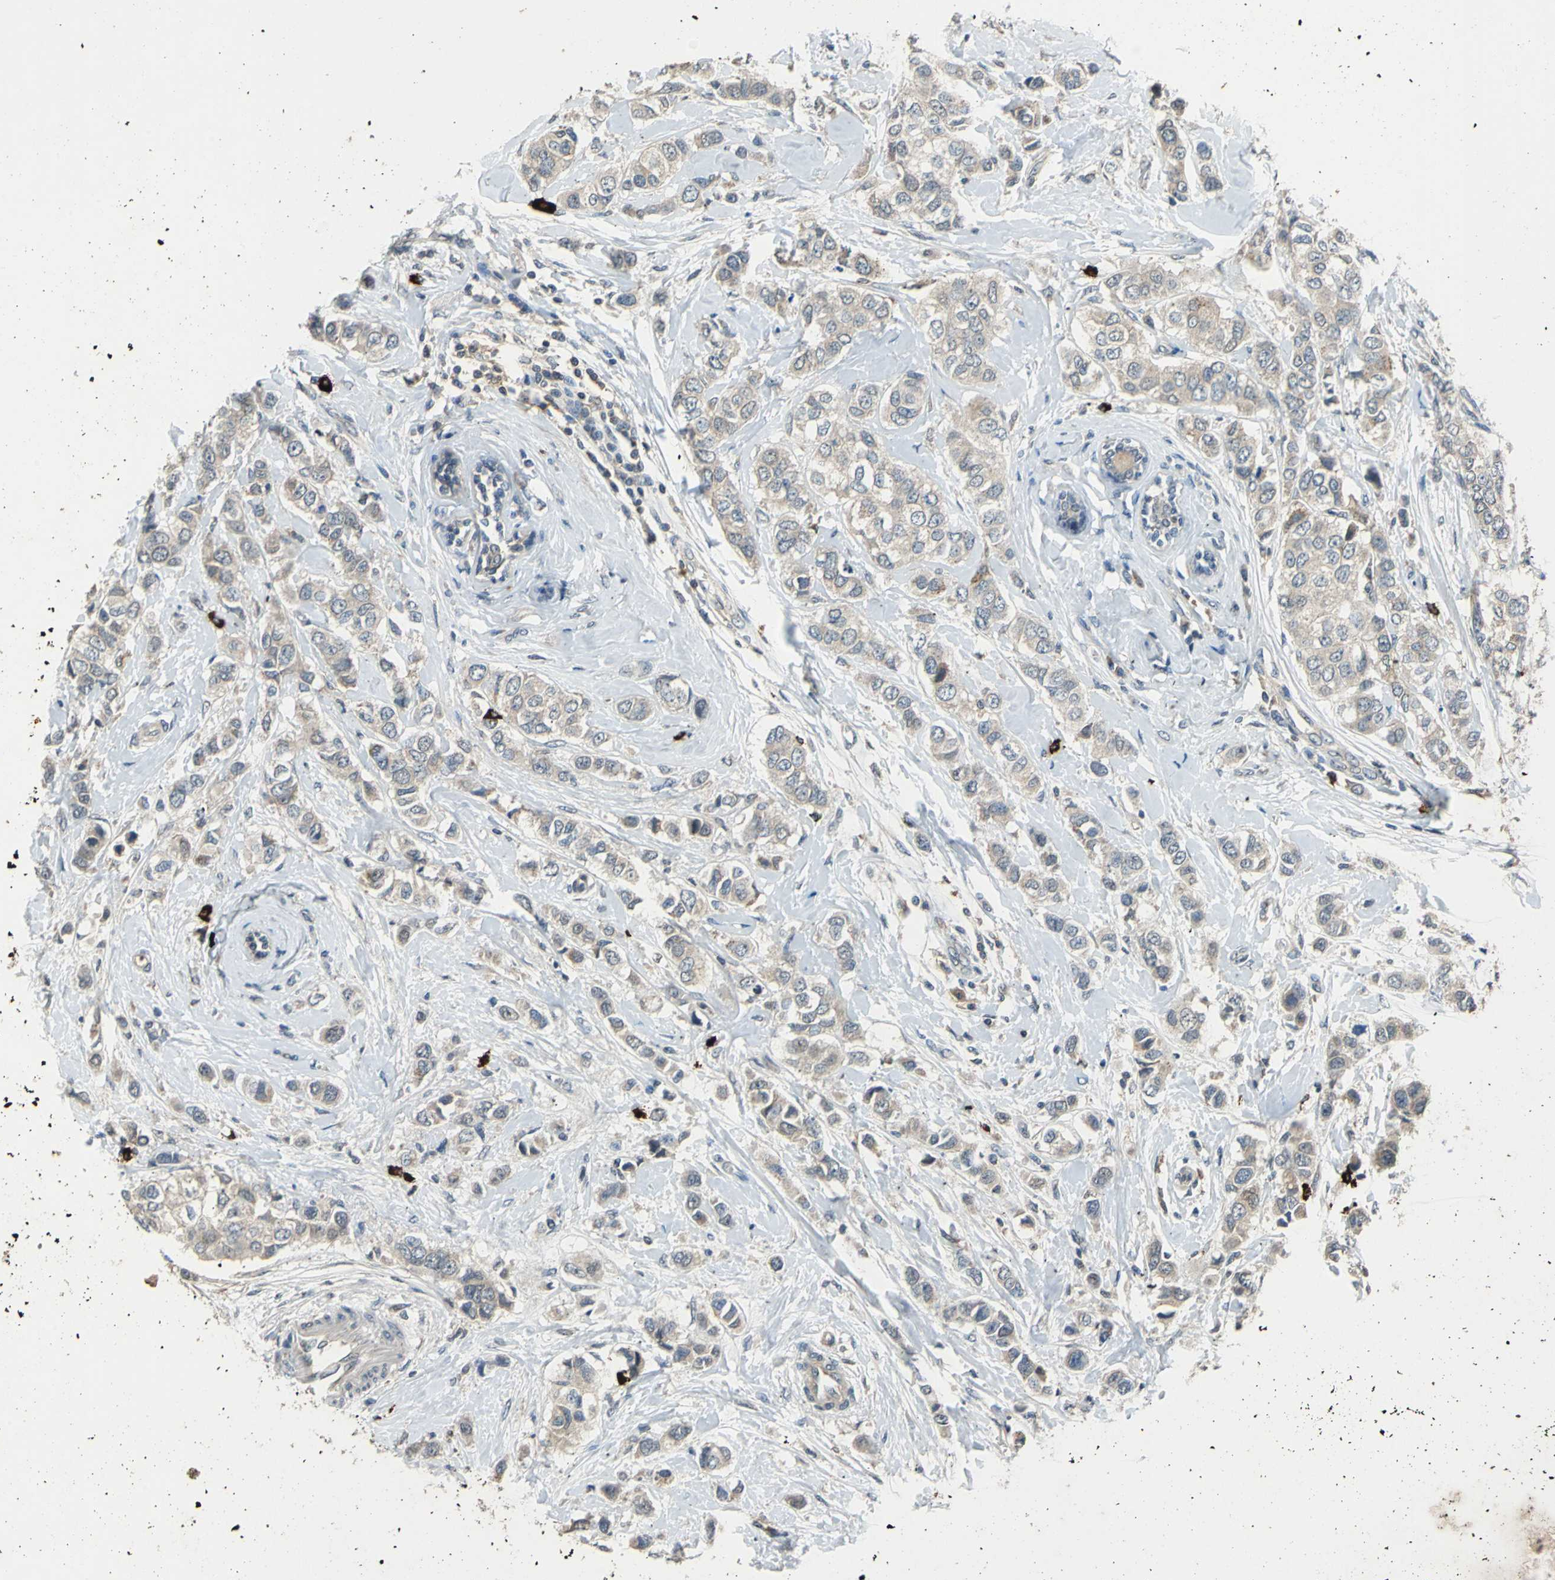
{"staining": {"intensity": "weak", "quantity": ">75%", "location": "cytoplasmic/membranous"}, "tissue": "breast cancer", "cell_type": "Tumor cells", "image_type": "cancer", "snomed": [{"axis": "morphology", "description": "Duct carcinoma"}, {"axis": "topography", "description": "Breast"}], "caption": "The photomicrograph exhibits a brown stain indicating the presence of a protein in the cytoplasmic/membranous of tumor cells in intraductal carcinoma (breast).", "gene": "SLC19A2", "patient": {"sex": "female", "age": 50}}